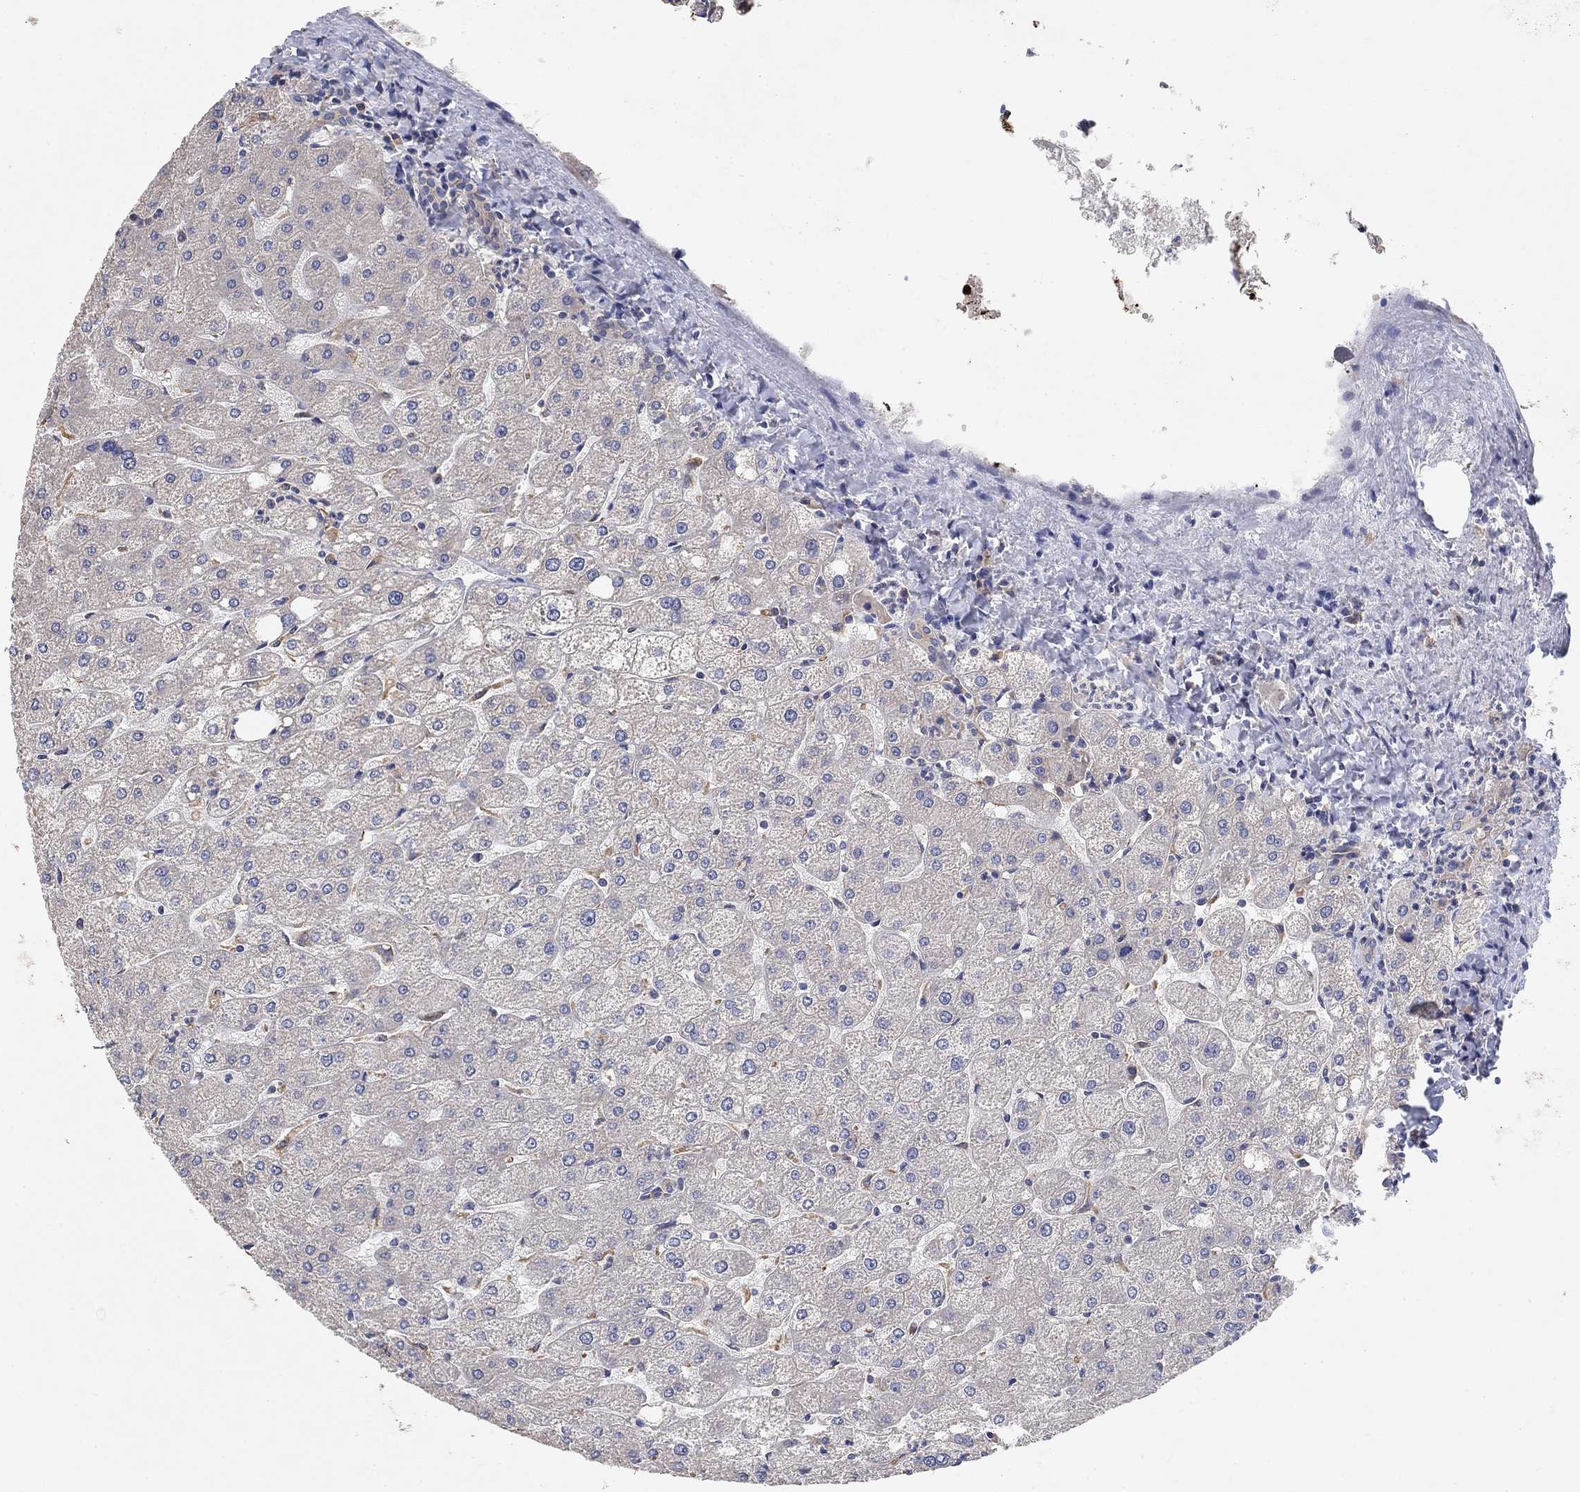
{"staining": {"intensity": "negative", "quantity": "none", "location": "none"}, "tissue": "liver", "cell_type": "Cholangiocytes", "image_type": "normal", "snomed": [{"axis": "morphology", "description": "Normal tissue, NOS"}, {"axis": "topography", "description": "Liver"}], "caption": "Cholangiocytes are negative for protein expression in benign human liver. (Brightfield microscopy of DAB immunohistochemistry (IHC) at high magnification).", "gene": "MCUR1", "patient": {"sex": "male", "age": 67}}